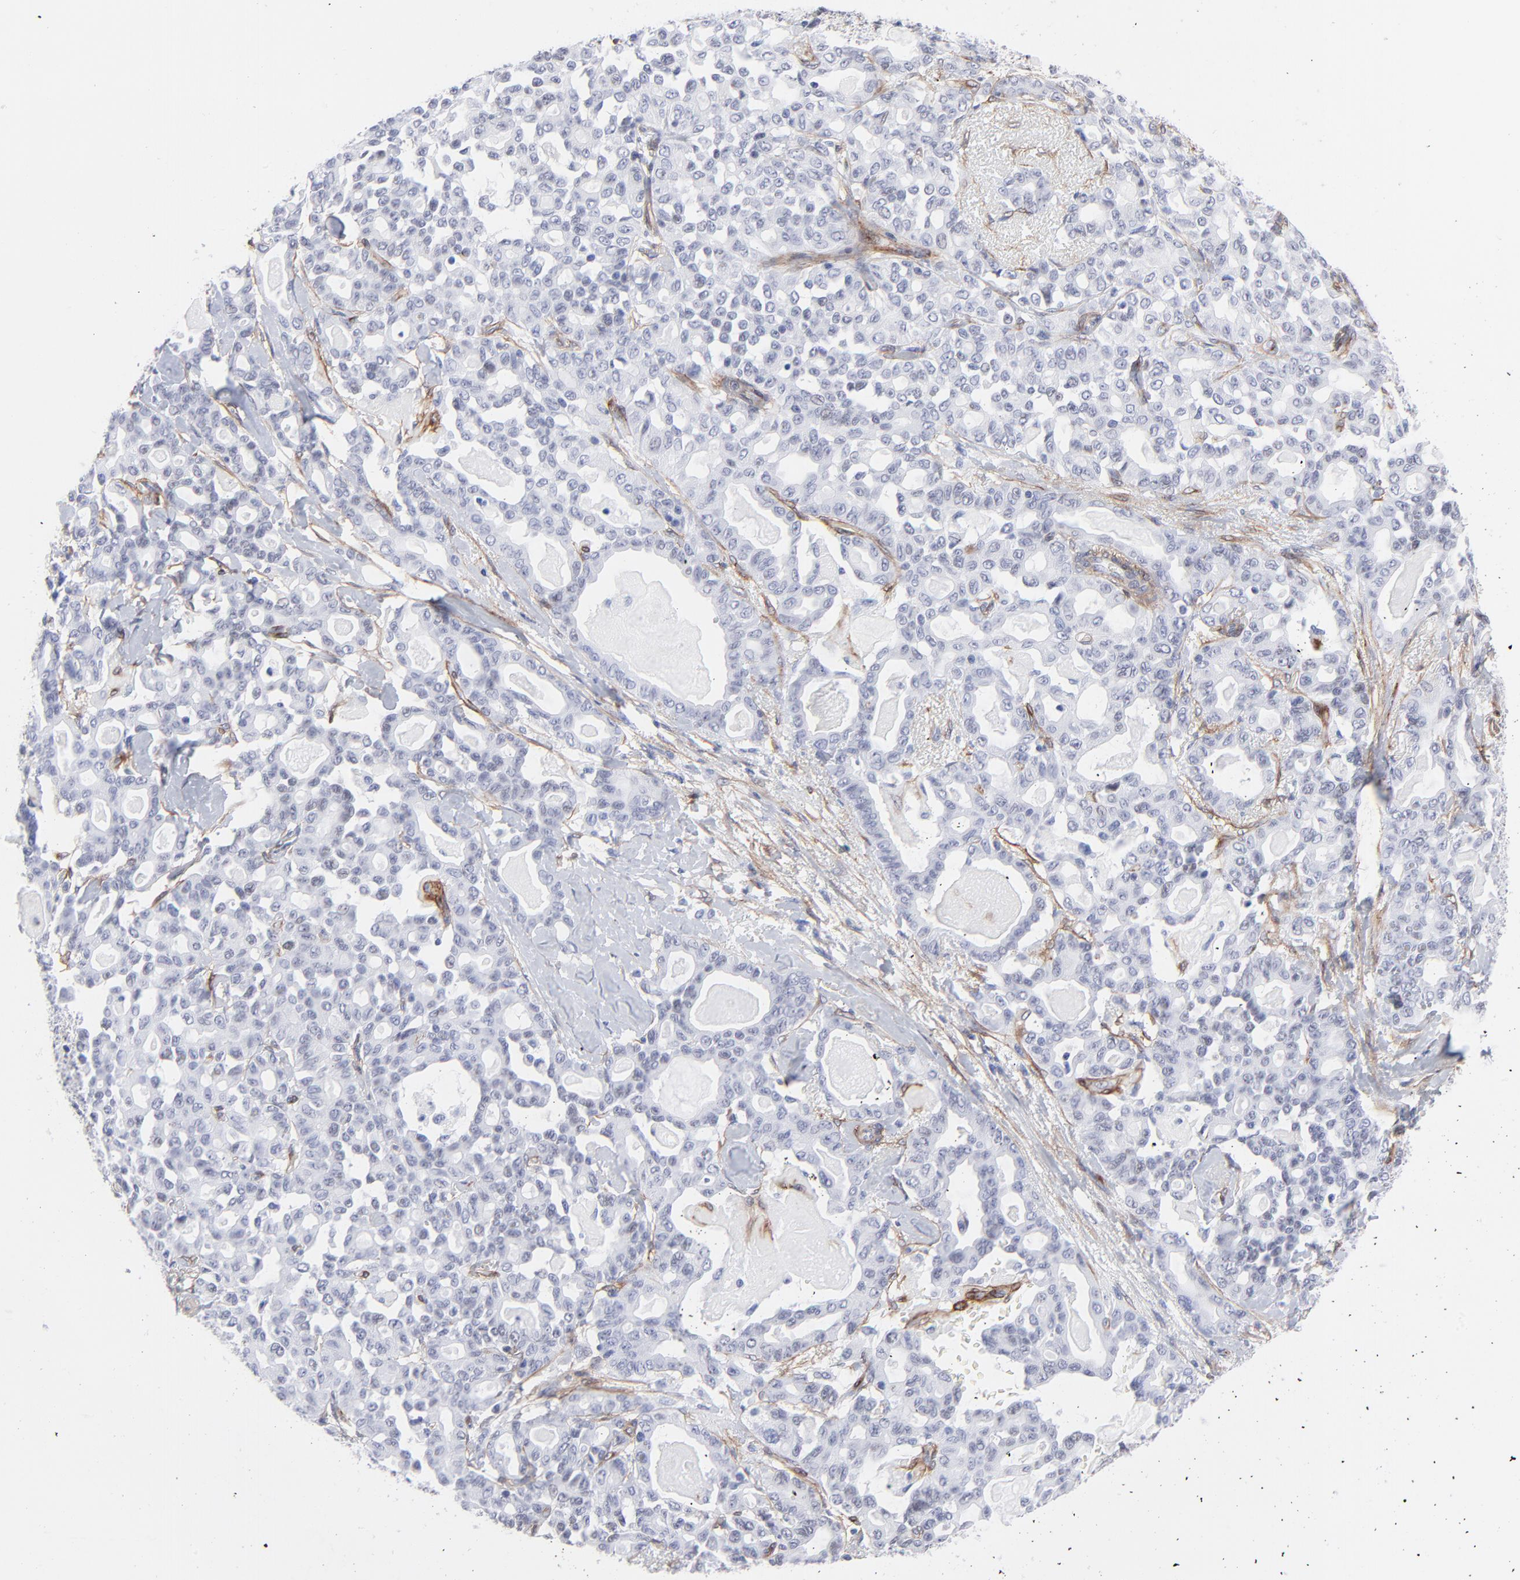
{"staining": {"intensity": "negative", "quantity": "none", "location": "none"}, "tissue": "pancreatic cancer", "cell_type": "Tumor cells", "image_type": "cancer", "snomed": [{"axis": "morphology", "description": "Adenocarcinoma, NOS"}, {"axis": "topography", "description": "Pancreas"}], "caption": "This histopathology image is of pancreatic cancer (adenocarcinoma) stained with immunohistochemistry to label a protein in brown with the nuclei are counter-stained blue. There is no positivity in tumor cells.", "gene": "PDGFRB", "patient": {"sex": "male", "age": 63}}